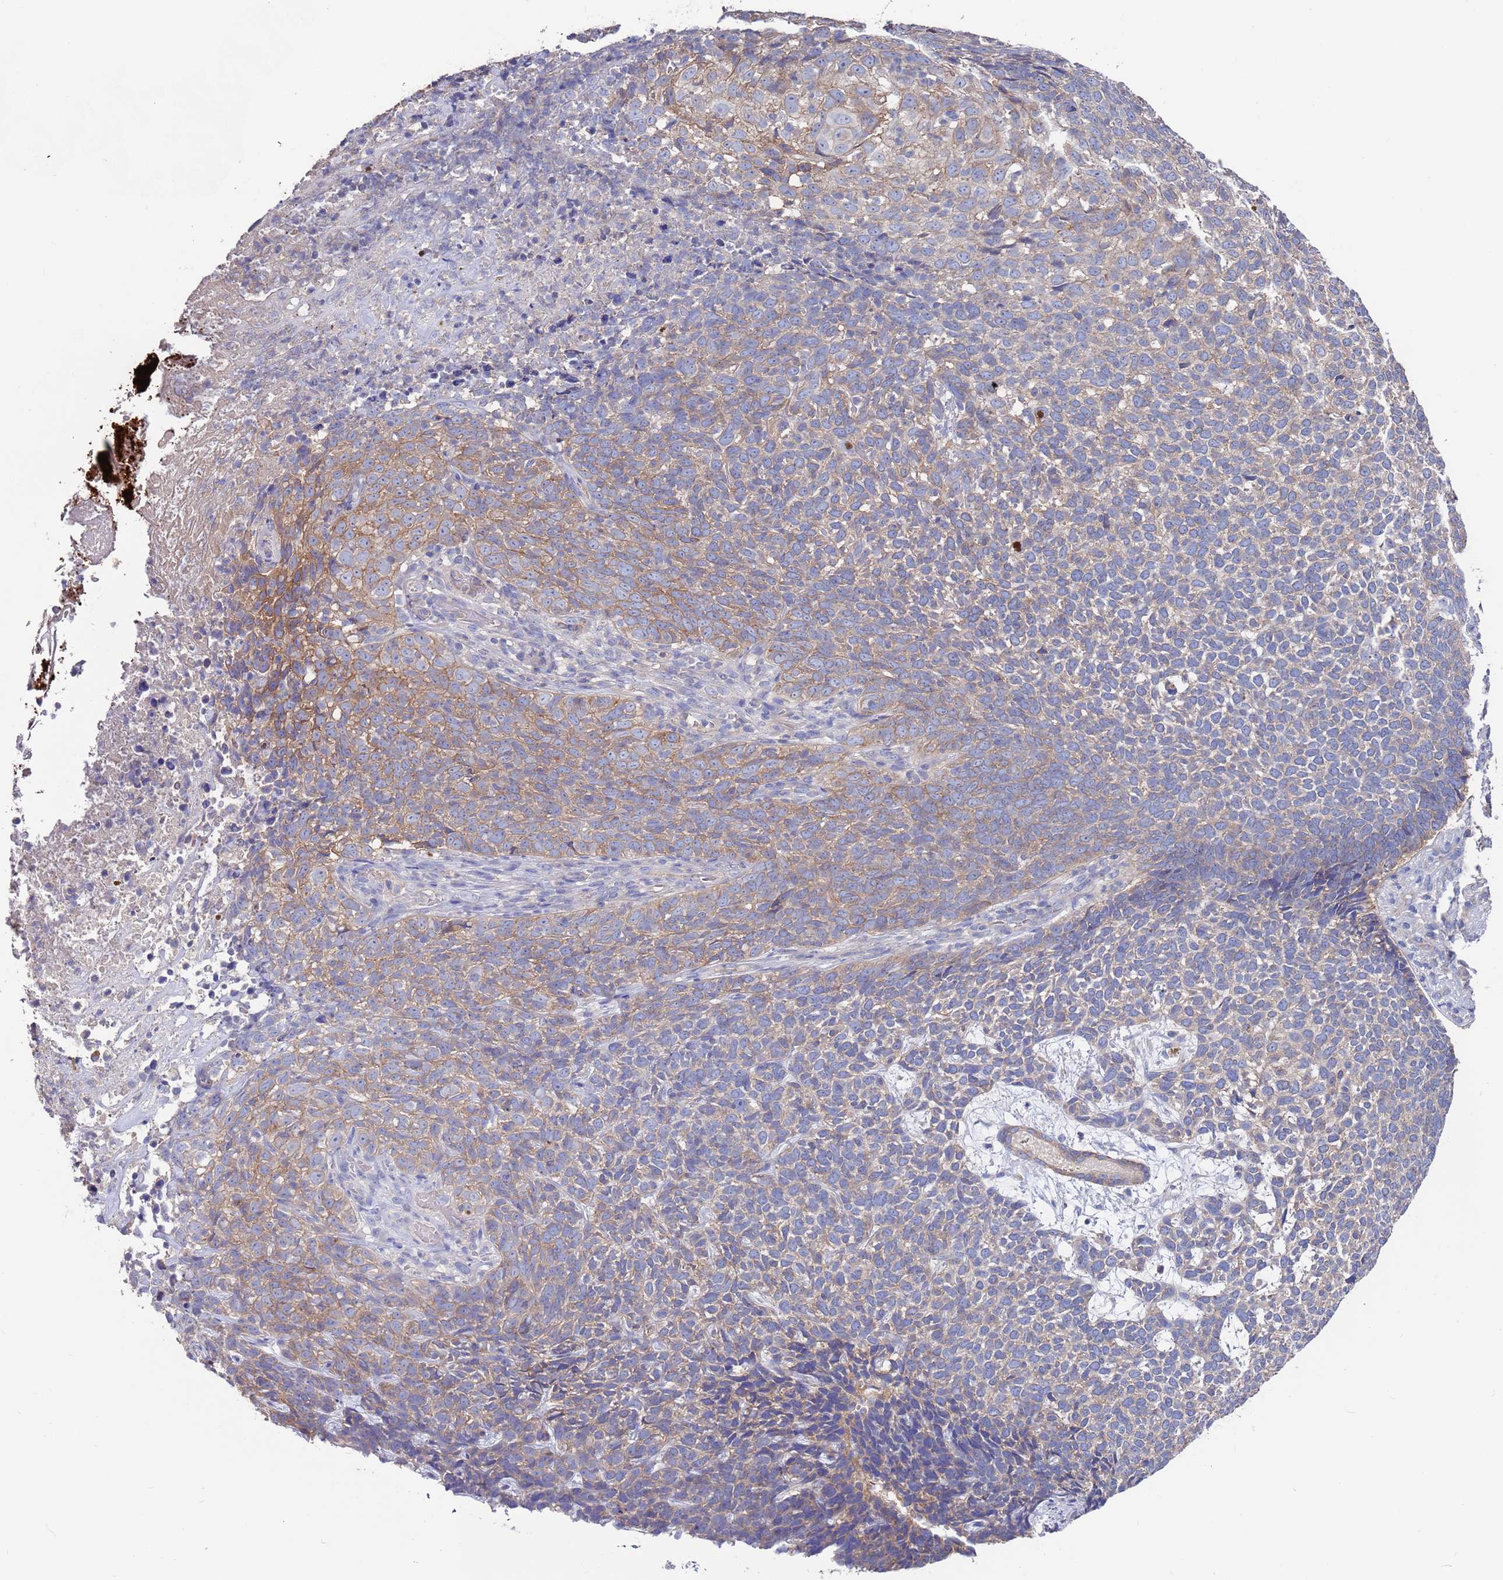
{"staining": {"intensity": "moderate", "quantity": "25%-75%", "location": "cytoplasmic/membranous"}, "tissue": "skin cancer", "cell_type": "Tumor cells", "image_type": "cancer", "snomed": [{"axis": "morphology", "description": "Basal cell carcinoma"}, {"axis": "topography", "description": "Skin"}], "caption": "The histopathology image exhibits a brown stain indicating the presence of a protein in the cytoplasmic/membranous of tumor cells in skin cancer (basal cell carcinoma).", "gene": "KRTCAP3", "patient": {"sex": "female", "age": 84}}